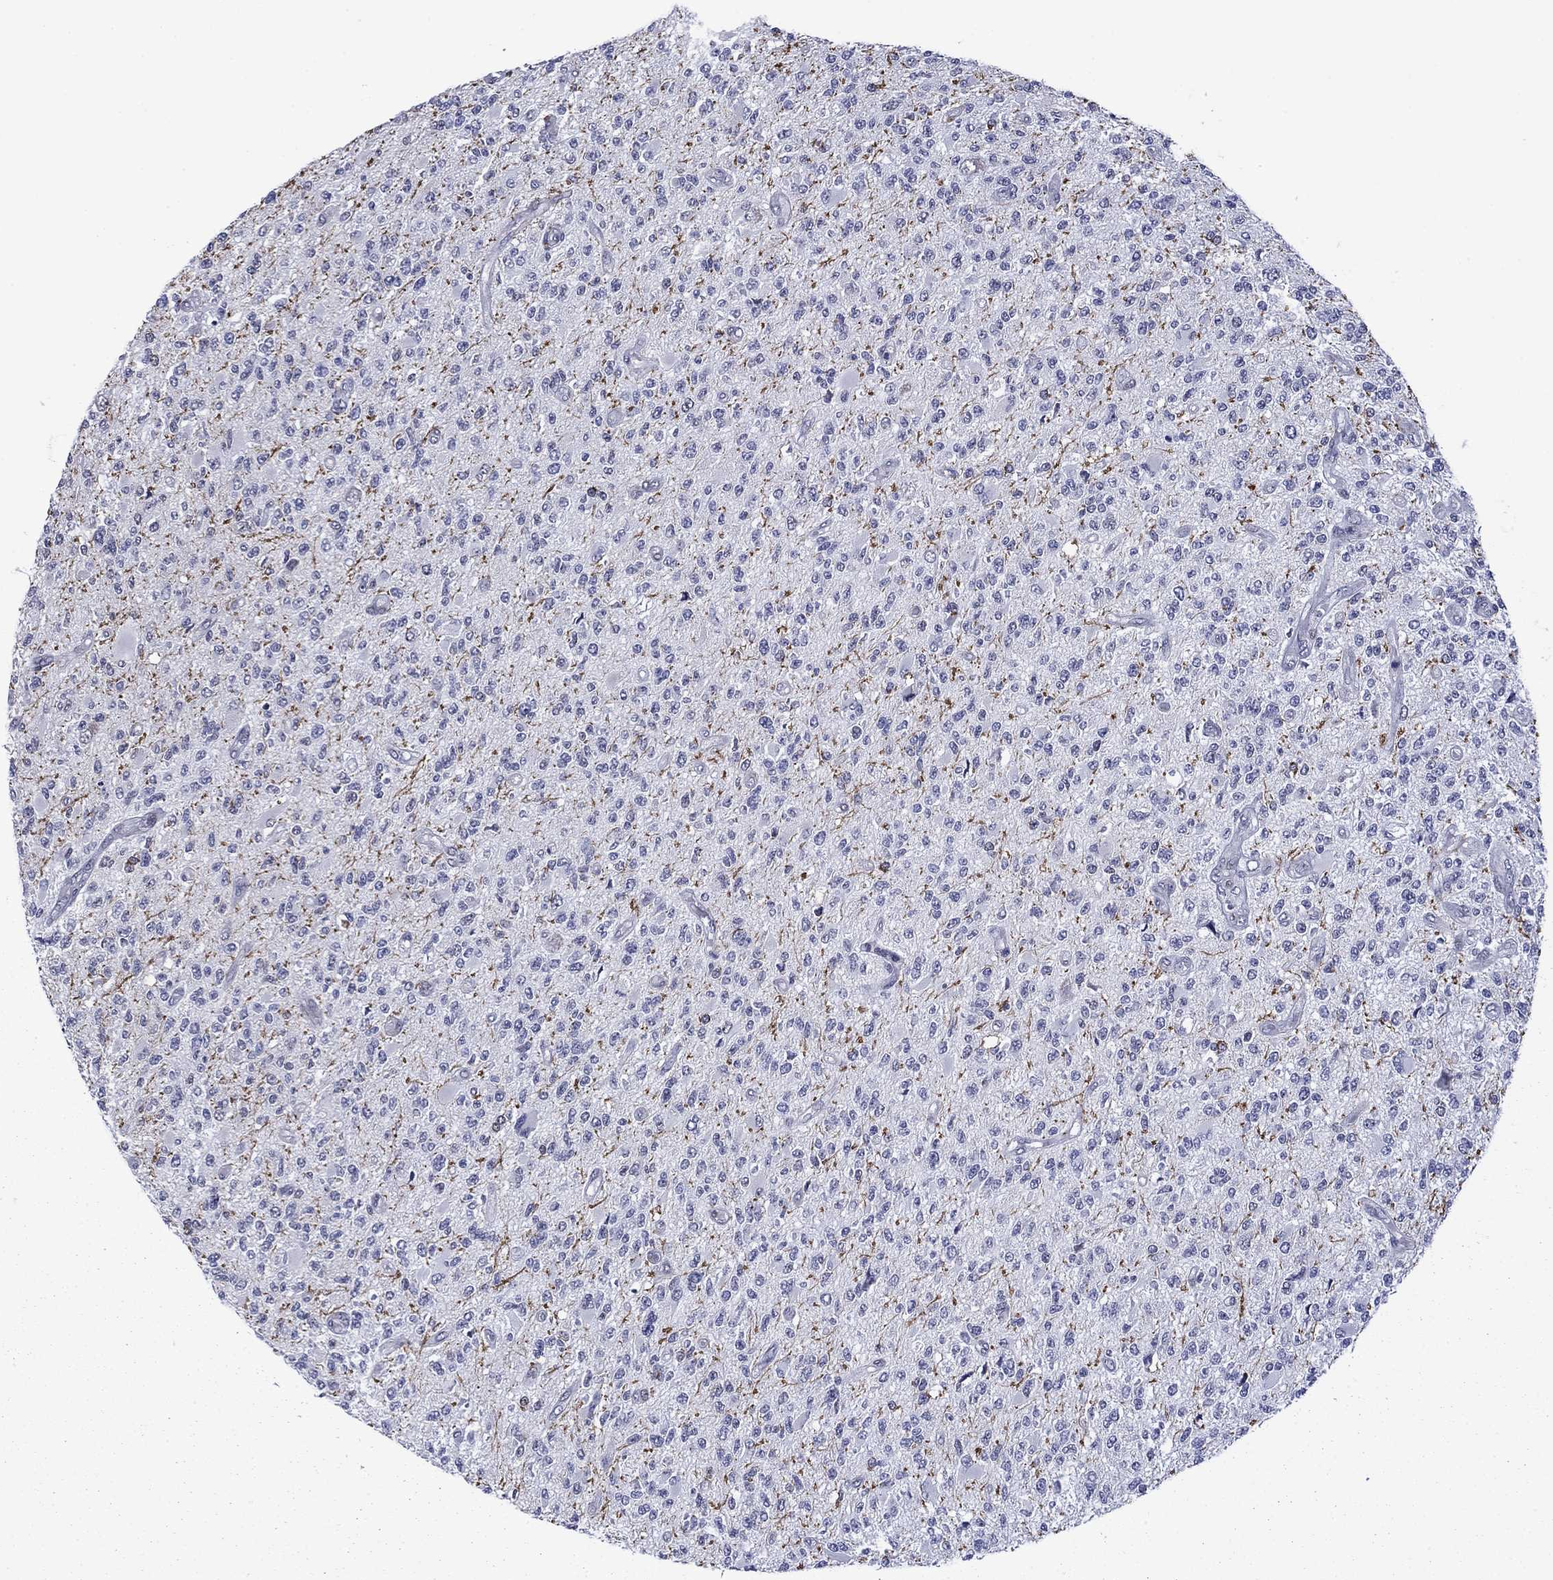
{"staining": {"intensity": "negative", "quantity": "none", "location": "none"}, "tissue": "glioma", "cell_type": "Tumor cells", "image_type": "cancer", "snomed": [{"axis": "morphology", "description": "Glioma, malignant, High grade"}, {"axis": "topography", "description": "Brain"}], "caption": "Protein analysis of glioma reveals no significant positivity in tumor cells.", "gene": "SURF2", "patient": {"sex": "female", "age": 63}}